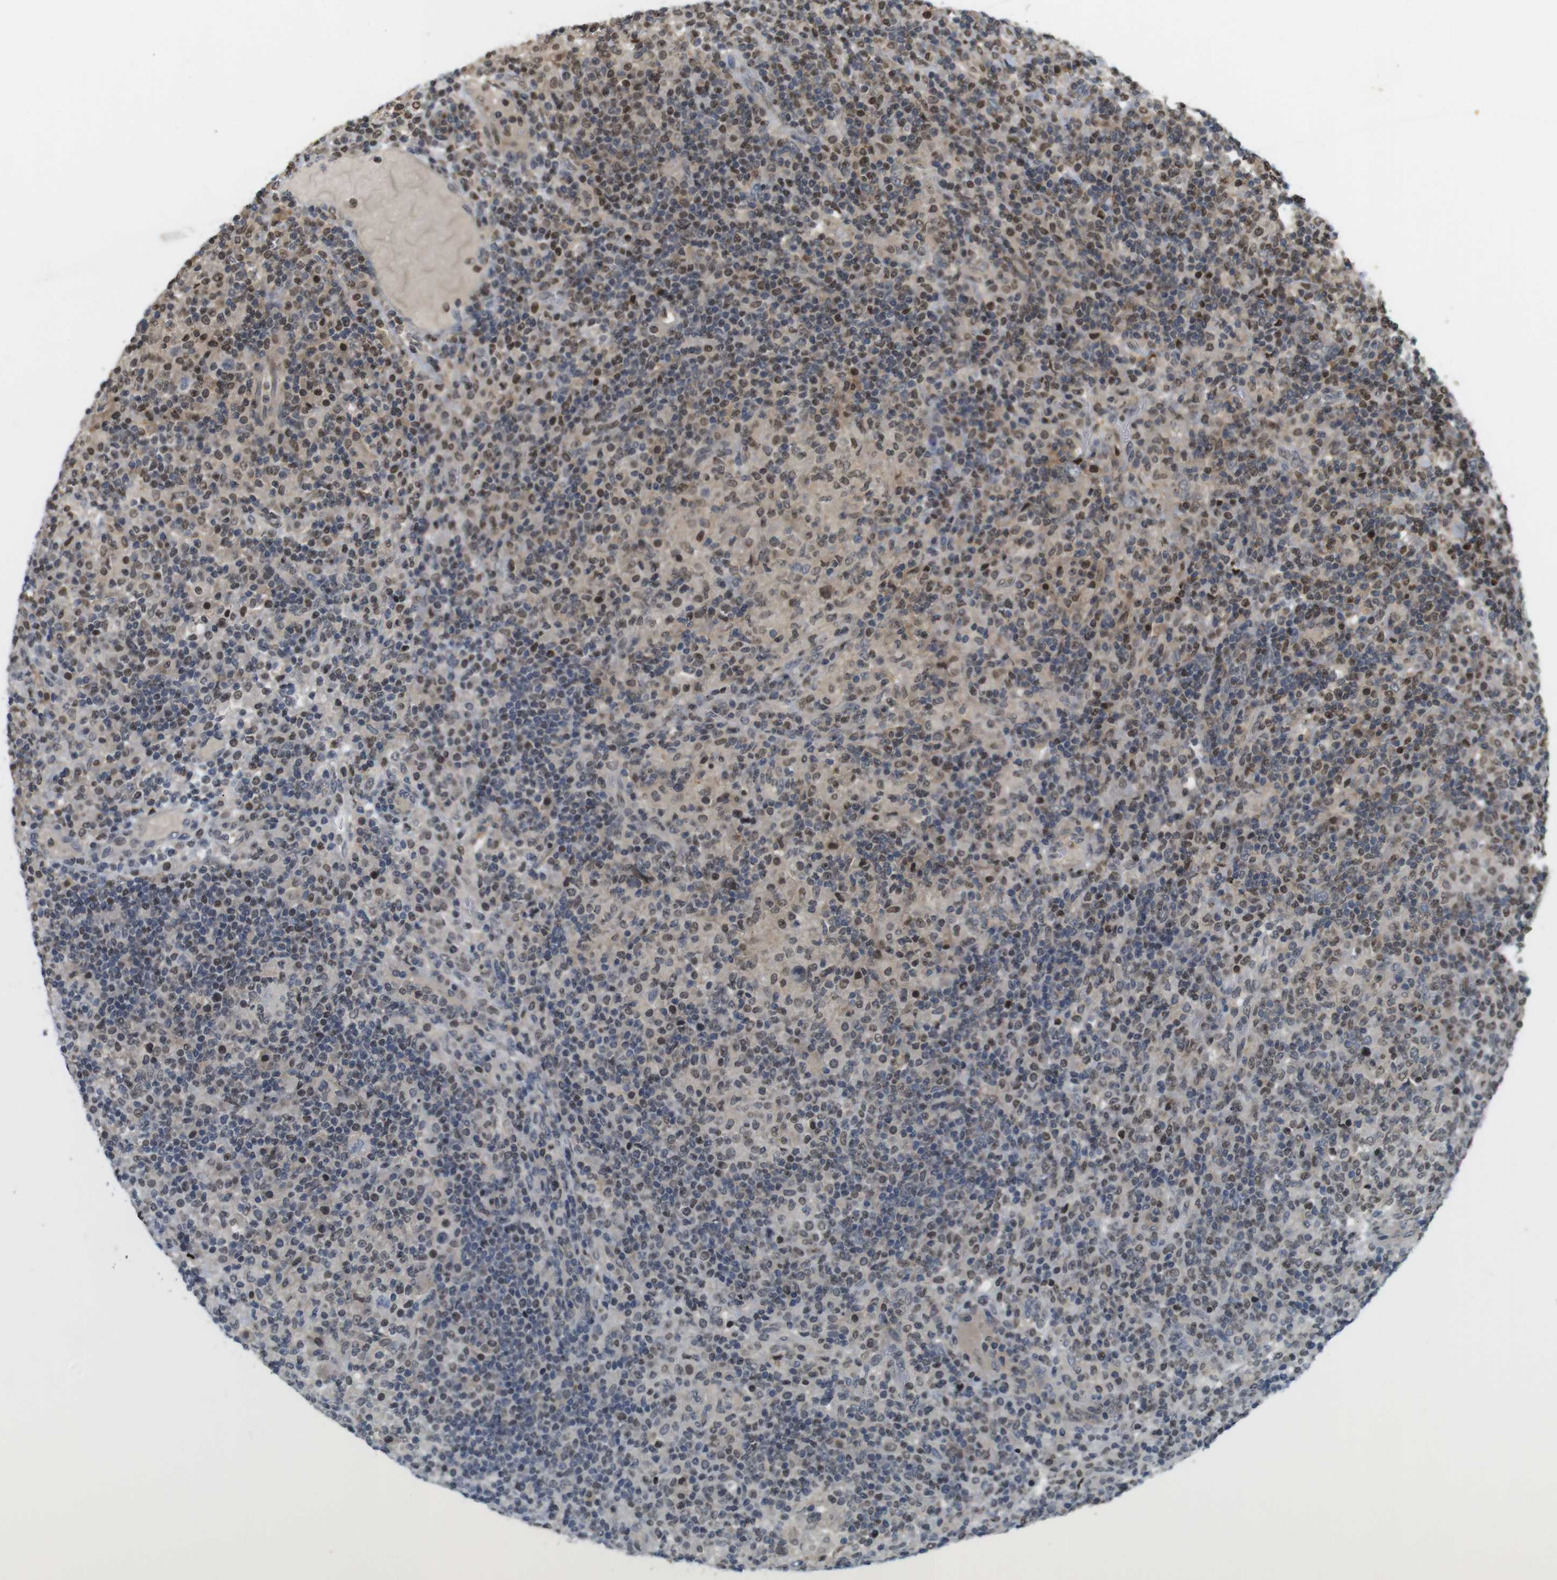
{"staining": {"intensity": "negative", "quantity": "none", "location": "none"}, "tissue": "lymphoma", "cell_type": "Tumor cells", "image_type": "cancer", "snomed": [{"axis": "morphology", "description": "Hodgkin's disease, NOS"}, {"axis": "topography", "description": "Lymph node"}], "caption": "This is an immunohistochemistry (IHC) photomicrograph of human Hodgkin's disease. There is no expression in tumor cells.", "gene": "MBD1", "patient": {"sex": "male", "age": 70}}